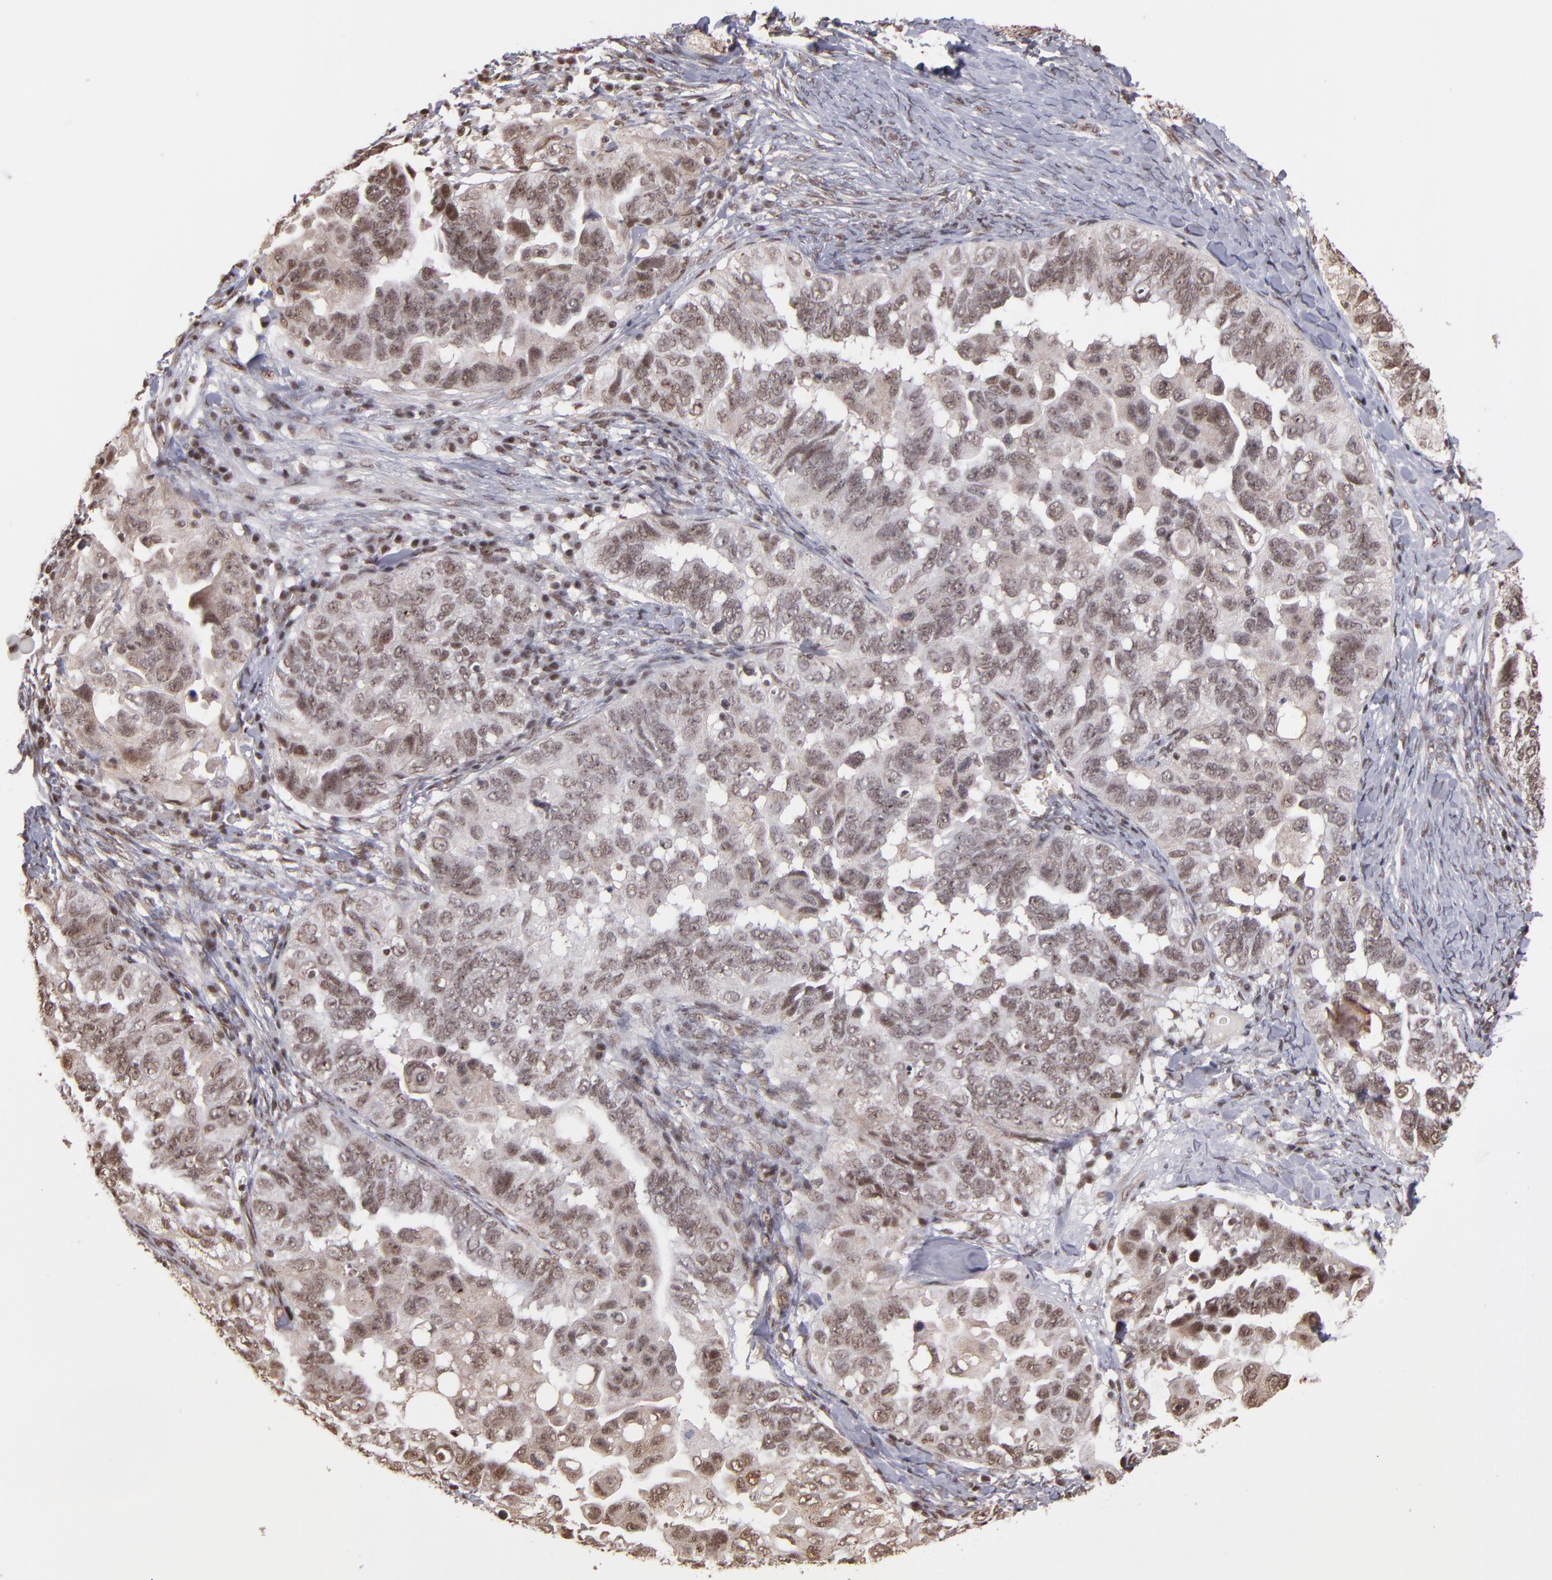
{"staining": {"intensity": "weak", "quantity": "25%-75%", "location": "nuclear"}, "tissue": "ovarian cancer", "cell_type": "Tumor cells", "image_type": "cancer", "snomed": [{"axis": "morphology", "description": "Cystadenocarcinoma, serous, NOS"}, {"axis": "topography", "description": "Ovary"}], "caption": "Protein positivity by IHC exhibits weak nuclear positivity in about 25%-75% of tumor cells in ovarian serous cystadenocarcinoma.", "gene": "TERF2", "patient": {"sex": "female", "age": 82}}